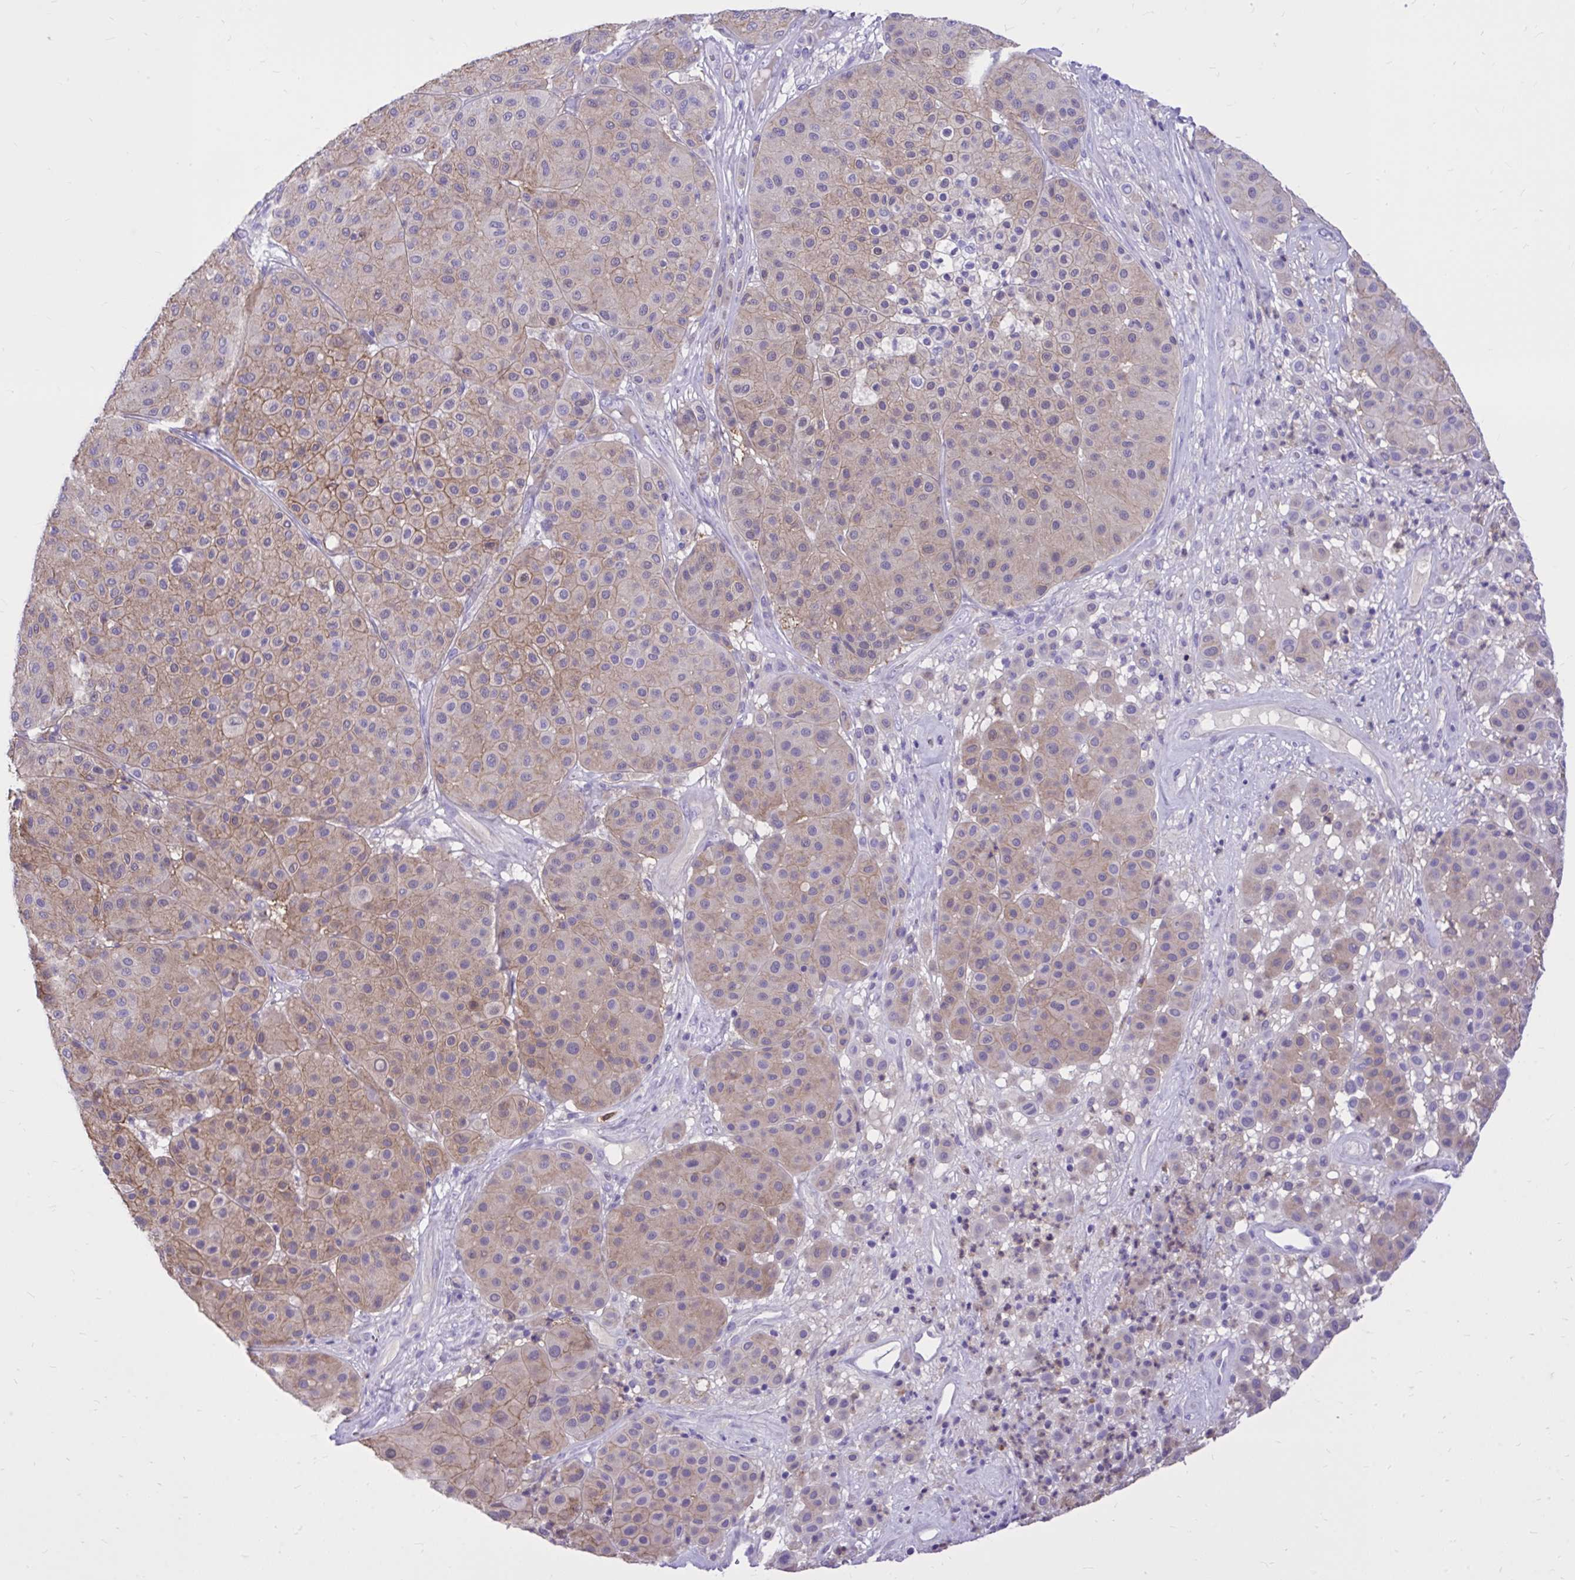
{"staining": {"intensity": "moderate", "quantity": "25%-75%", "location": "cytoplasmic/membranous"}, "tissue": "melanoma", "cell_type": "Tumor cells", "image_type": "cancer", "snomed": [{"axis": "morphology", "description": "Malignant melanoma, Metastatic site"}, {"axis": "topography", "description": "Smooth muscle"}], "caption": "Immunohistochemical staining of malignant melanoma (metastatic site) shows moderate cytoplasmic/membranous protein expression in approximately 25%-75% of tumor cells. The protein is stained brown, and the nuclei are stained in blue (DAB IHC with brightfield microscopy, high magnification).", "gene": "TLR7", "patient": {"sex": "male", "age": 41}}